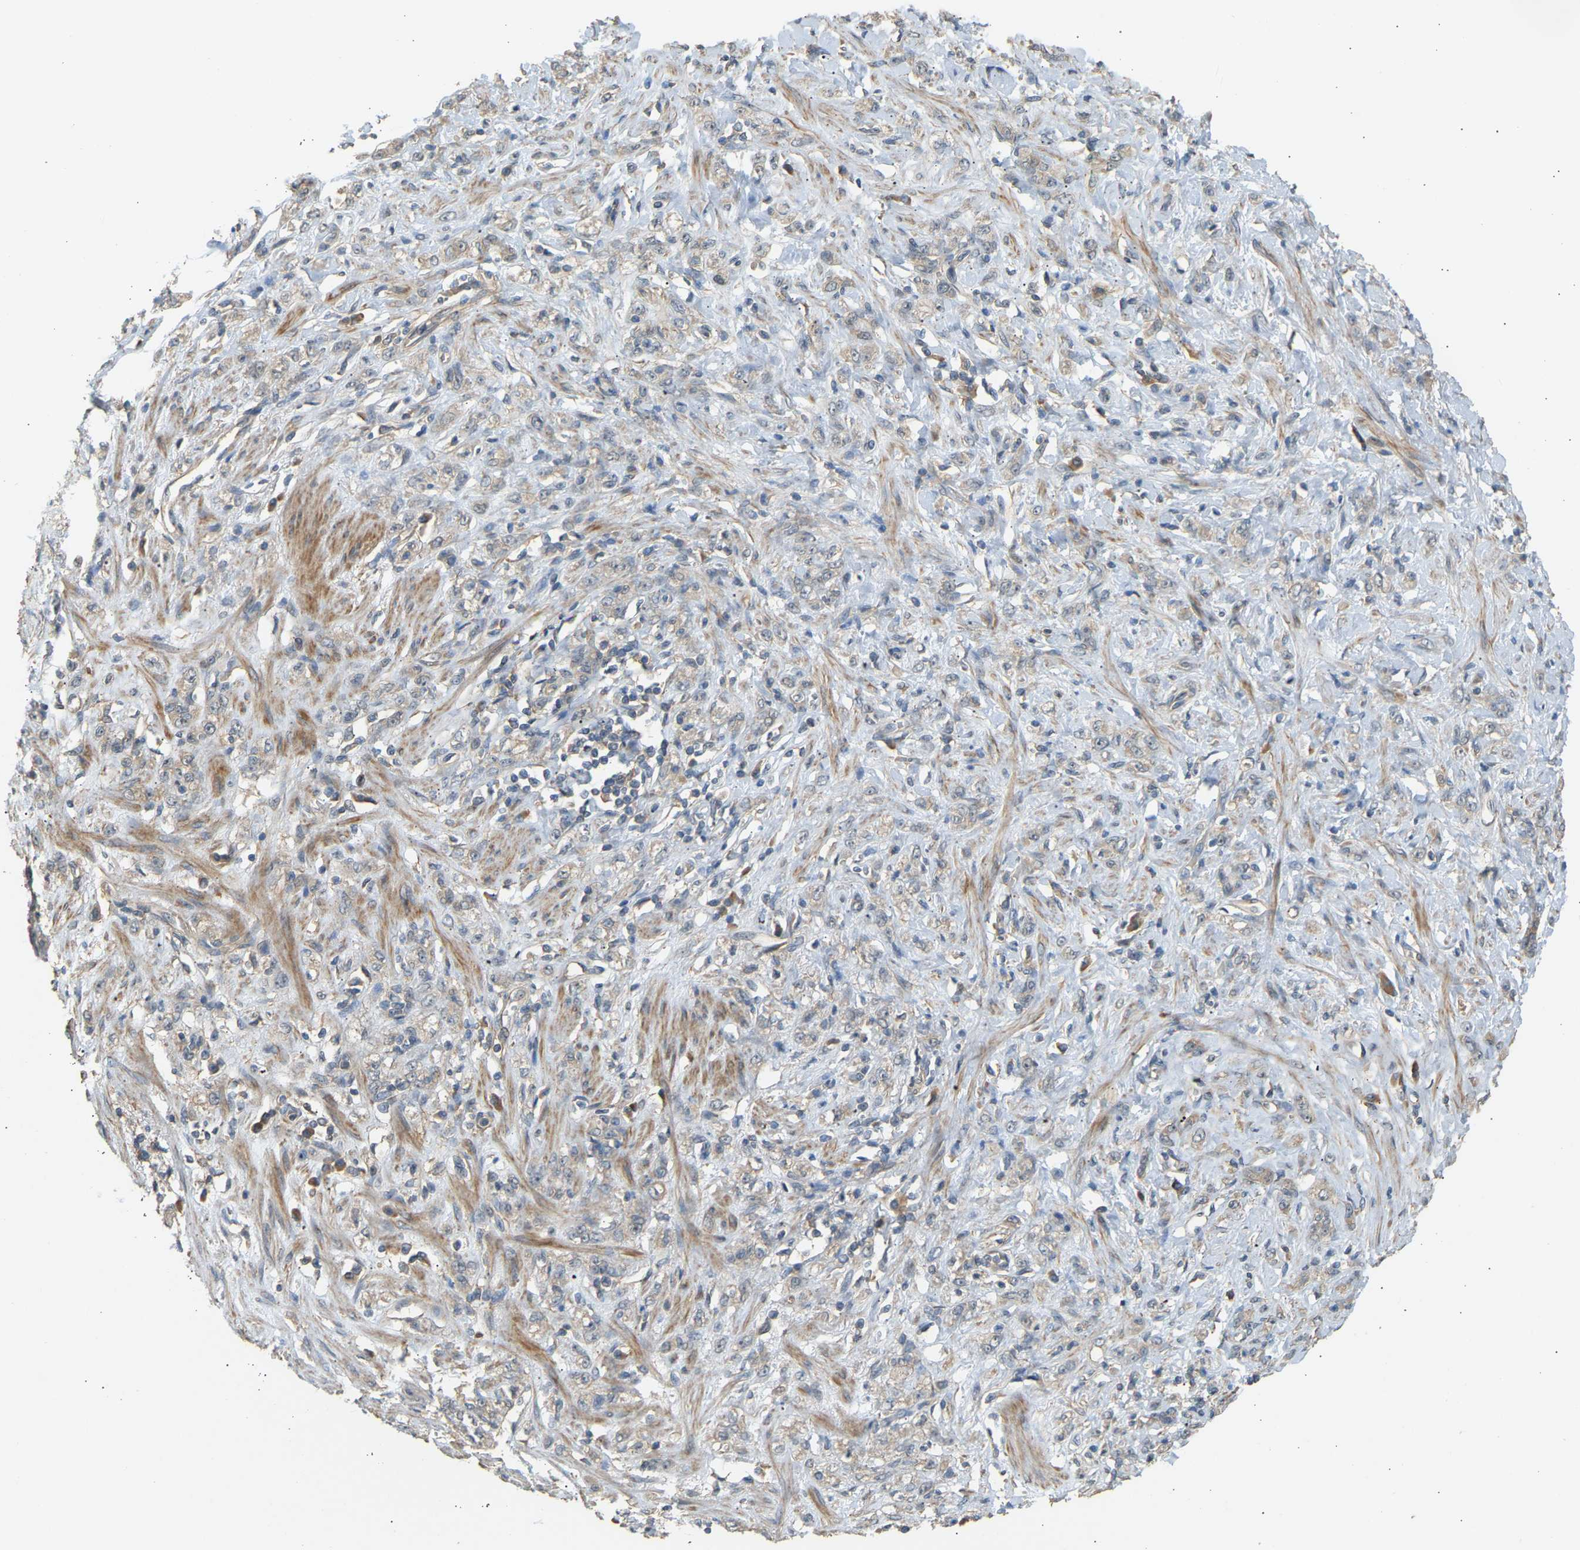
{"staining": {"intensity": "weak", "quantity": "25%-75%", "location": "cytoplasmic/membranous"}, "tissue": "stomach cancer", "cell_type": "Tumor cells", "image_type": "cancer", "snomed": [{"axis": "morphology", "description": "Normal tissue, NOS"}, {"axis": "morphology", "description": "Adenocarcinoma, NOS"}, {"axis": "topography", "description": "Stomach"}], "caption": "A brown stain labels weak cytoplasmic/membranous staining of a protein in stomach adenocarcinoma tumor cells.", "gene": "RGL1", "patient": {"sex": "male", "age": 82}}